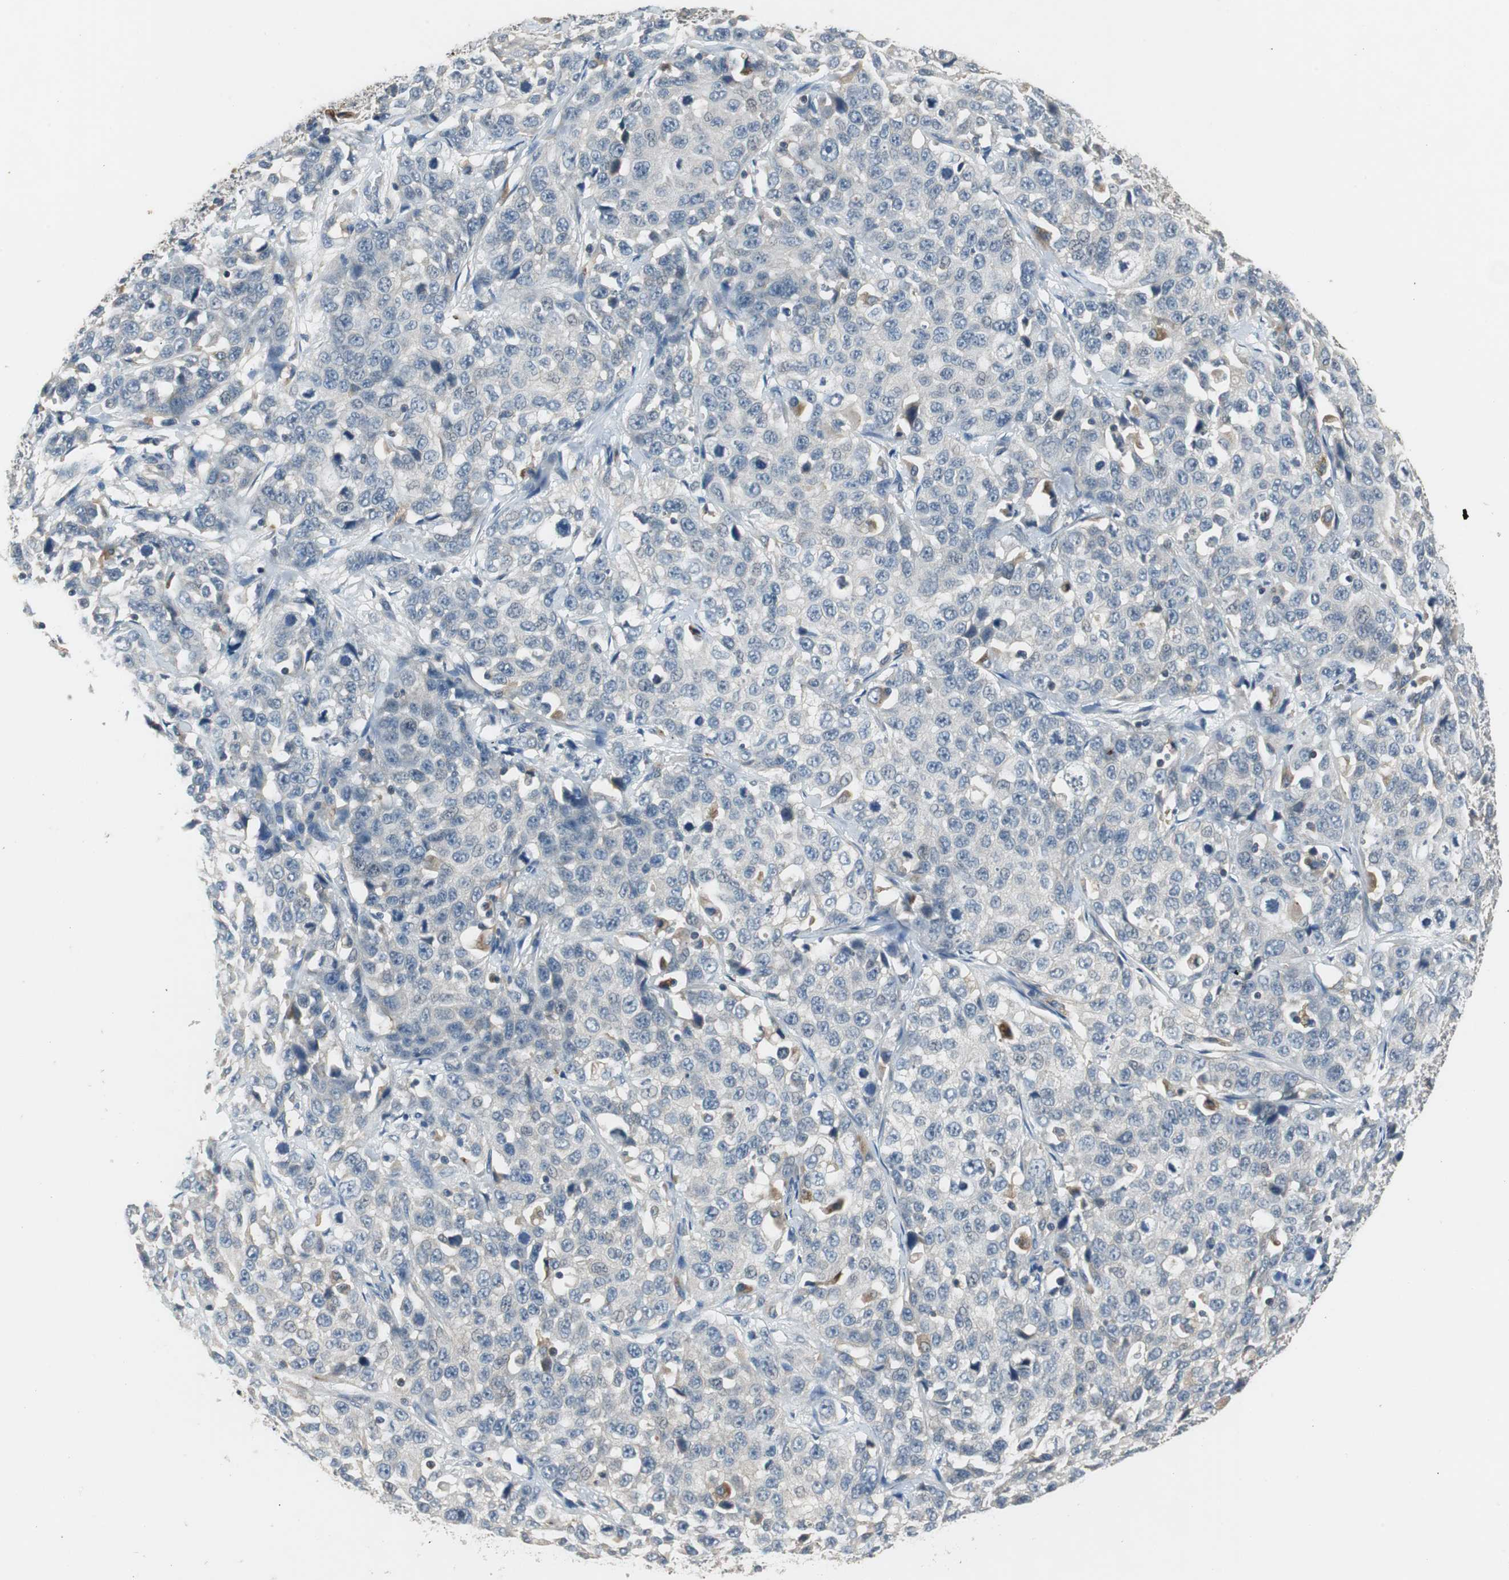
{"staining": {"intensity": "weak", "quantity": "<25%", "location": "cytoplasmic/membranous"}, "tissue": "stomach cancer", "cell_type": "Tumor cells", "image_type": "cancer", "snomed": [{"axis": "morphology", "description": "Normal tissue, NOS"}, {"axis": "morphology", "description": "Adenocarcinoma, NOS"}, {"axis": "topography", "description": "Stomach"}], "caption": "Immunohistochemistry (IHC) of human adenocarcinoma (stomach) exhibits no expression in tumor cells.", "gene": "GLCCI1", "patient": {"sex": "male", "age": 48}}